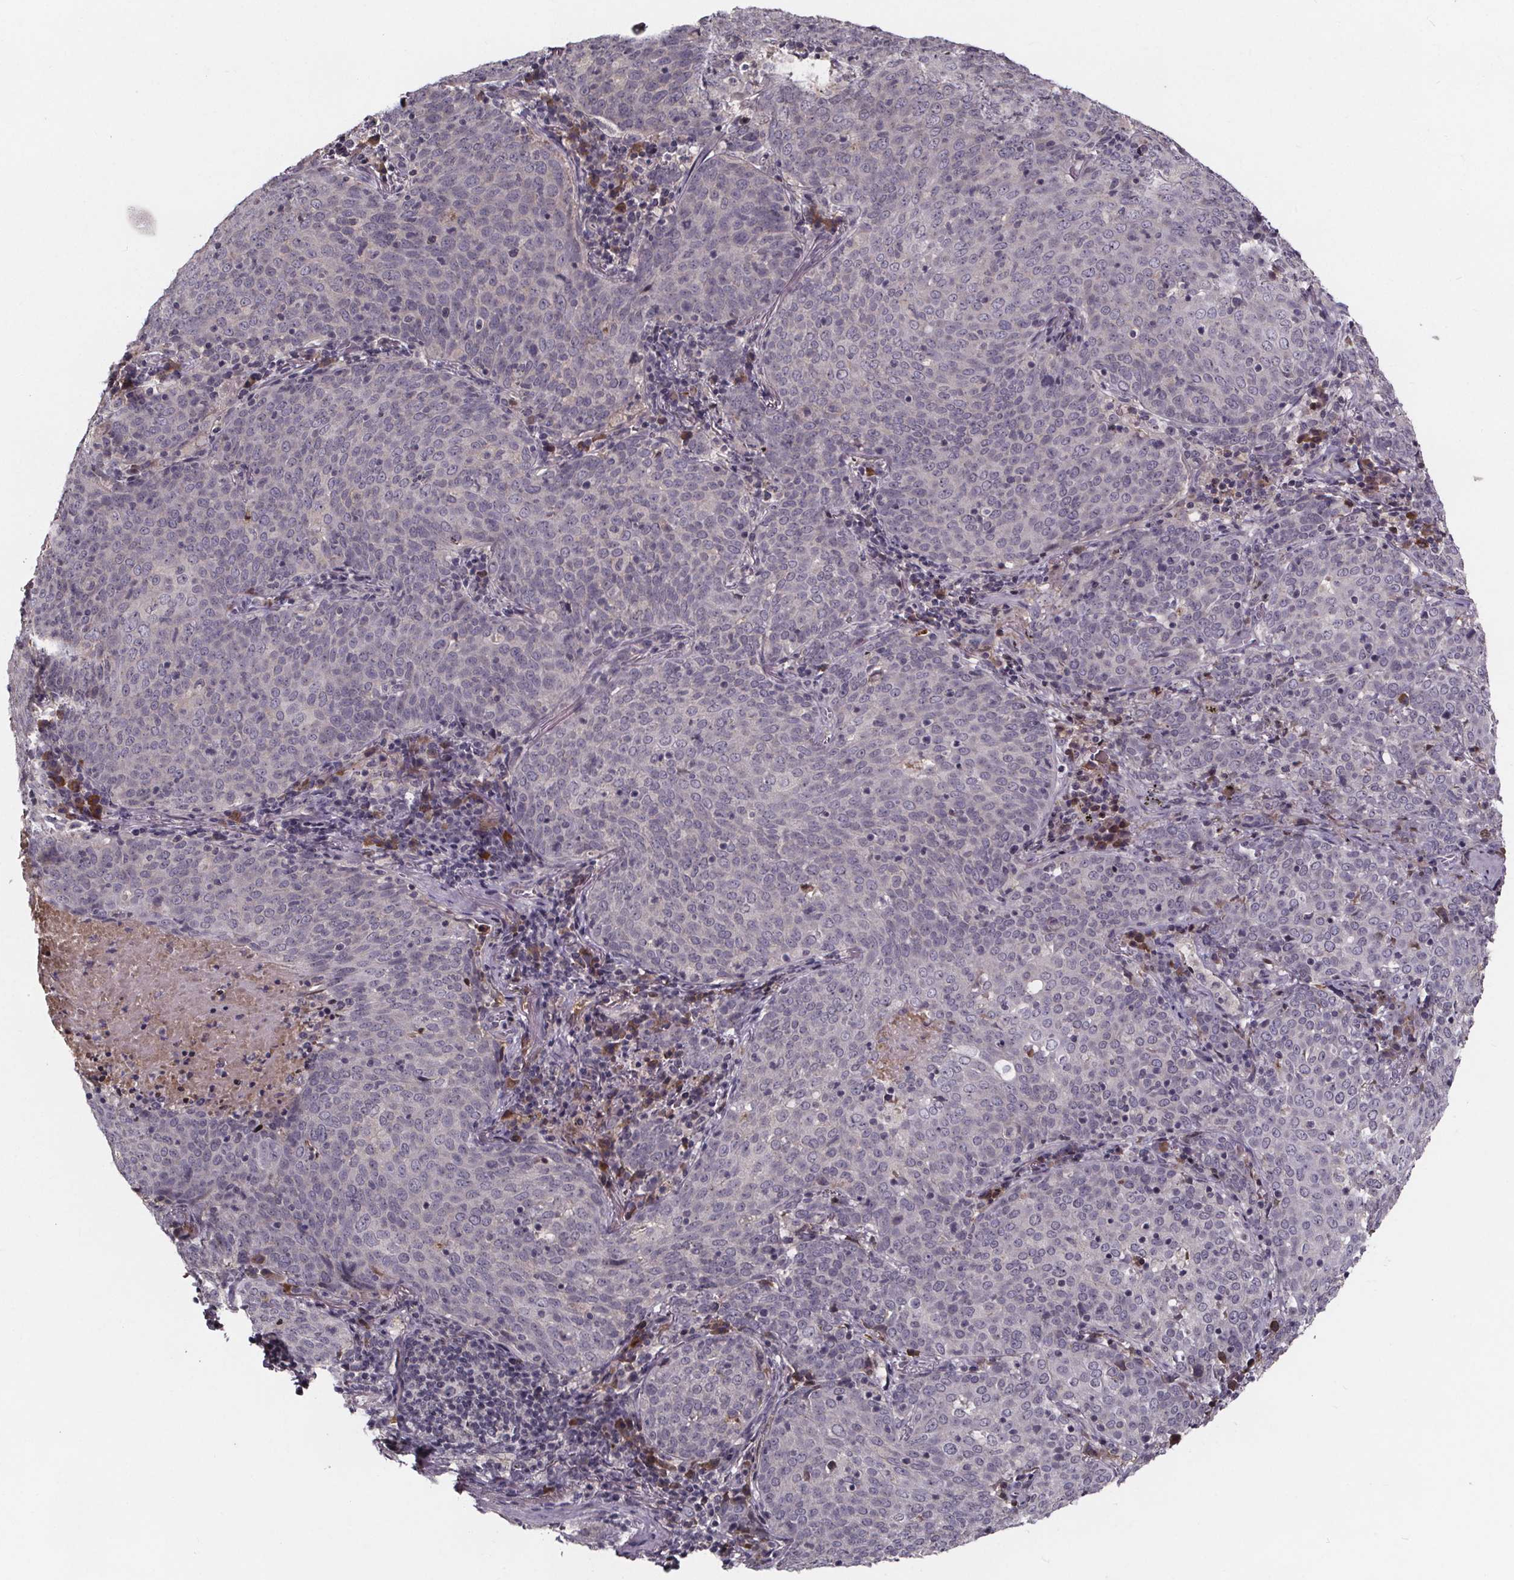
{"staining": {"intensity": "negative", "quantity": "none", "location": "none"}, "tissue": "lung cancer", "cell_type": "Tumor cells", "image_type": "cancer", "snomed": [{"axis": "morphology", "description": "Squamous cell carcinoma, NOS"}, {"axis": "topography", "description": "Lung"}], "caption": "Immunohistochemistry histopathology image of neoplastic tissue: human lung cancer stained with DAB (3,3'-diaminobenzidine) shows no significant protein positivity in tumor cells.", "gene": "NPHP4", "patient": {"sex": "male", "age": 82}}